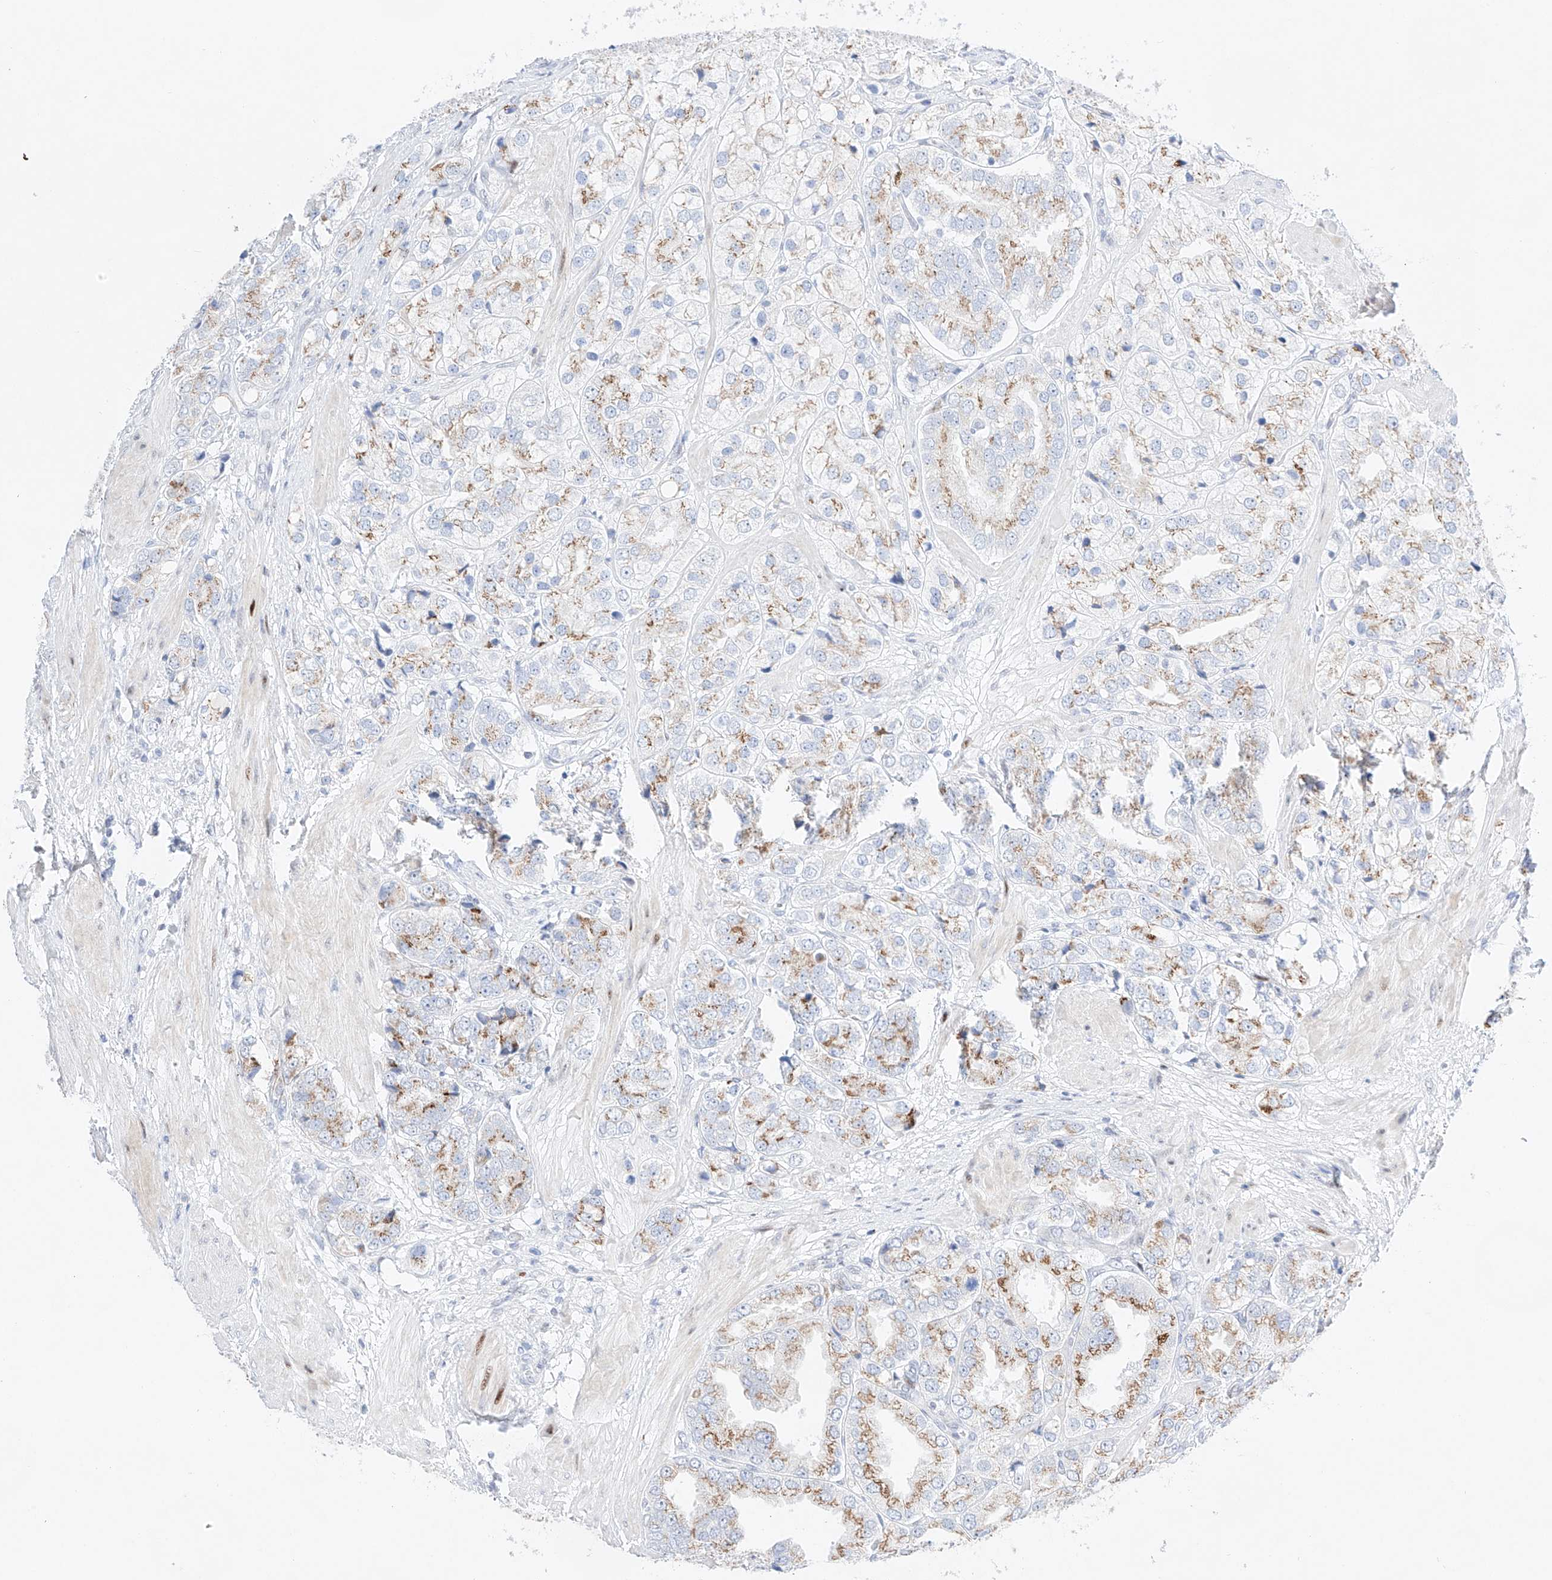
{"staining": {"intensity": "moderate", "quantity": ">75%", "location": "cytoplasmic/membranous"}, "tissue": "prostate cancer", "cell_type": "Tumor cells", "image_type": "cancer", "snomed": [{"axis": "morphology", "description": "Adenocarcinoma, High grade"}, {"axis": "topography", "description": "Prostate"}], "caption": "This is an image of IHC staining of prostate adenocarcinoma (high-grade), which shows moderate staining in the cytoplasmic/membranous of tumor cells.", "gene": "NT5C3B", "patient": {"sex": "male", "age": 50}}